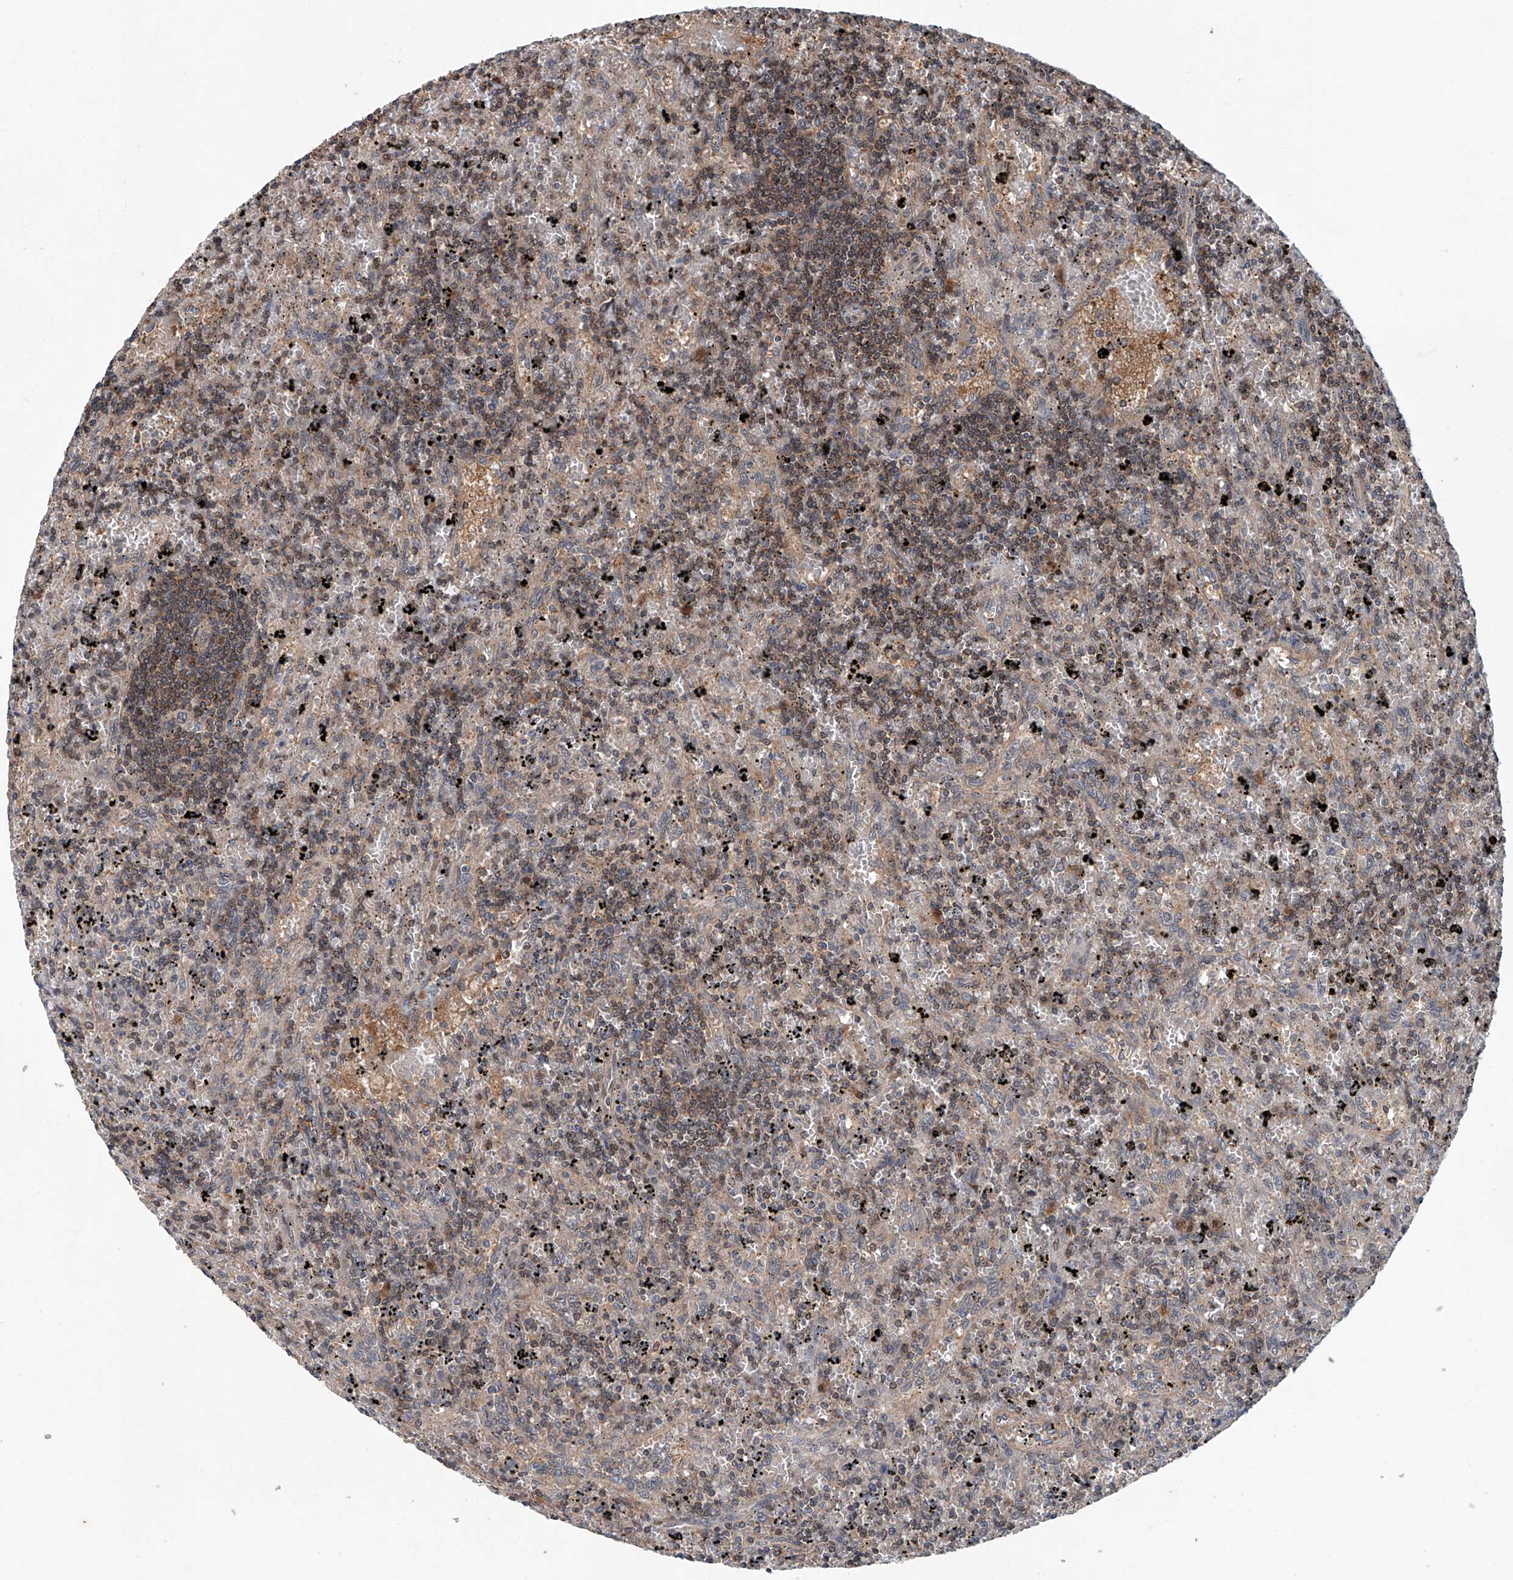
{"staining": {"intensity": "moderate", "quantity": "25%-75%", "location": "cytoplasmic/membranous"}, "tissue": "lymphoma", "cell_type": "Tumor cells", "image_type": "cancer", "snomed": [{"axis": "morphology", "description": "Malignant lymphoma, non-Hodgkin's type, Low grade"}, {"axis": "topography", "description": "Spleen"}], "caption": "Low-grade malignant lymphoma, non-Hodgkin's type stained for a protein demonstrates moderate cytoplasmic/membranous positivity in tumor cells. The staining is performed using DAB (3,3'-diaminobenzidine) brown chromogen to label protein expression. The nuclei are counter-stained blue using hematoxylin.", "gene": "CLK1", "patient": {"sex": "male", "age": 76}}